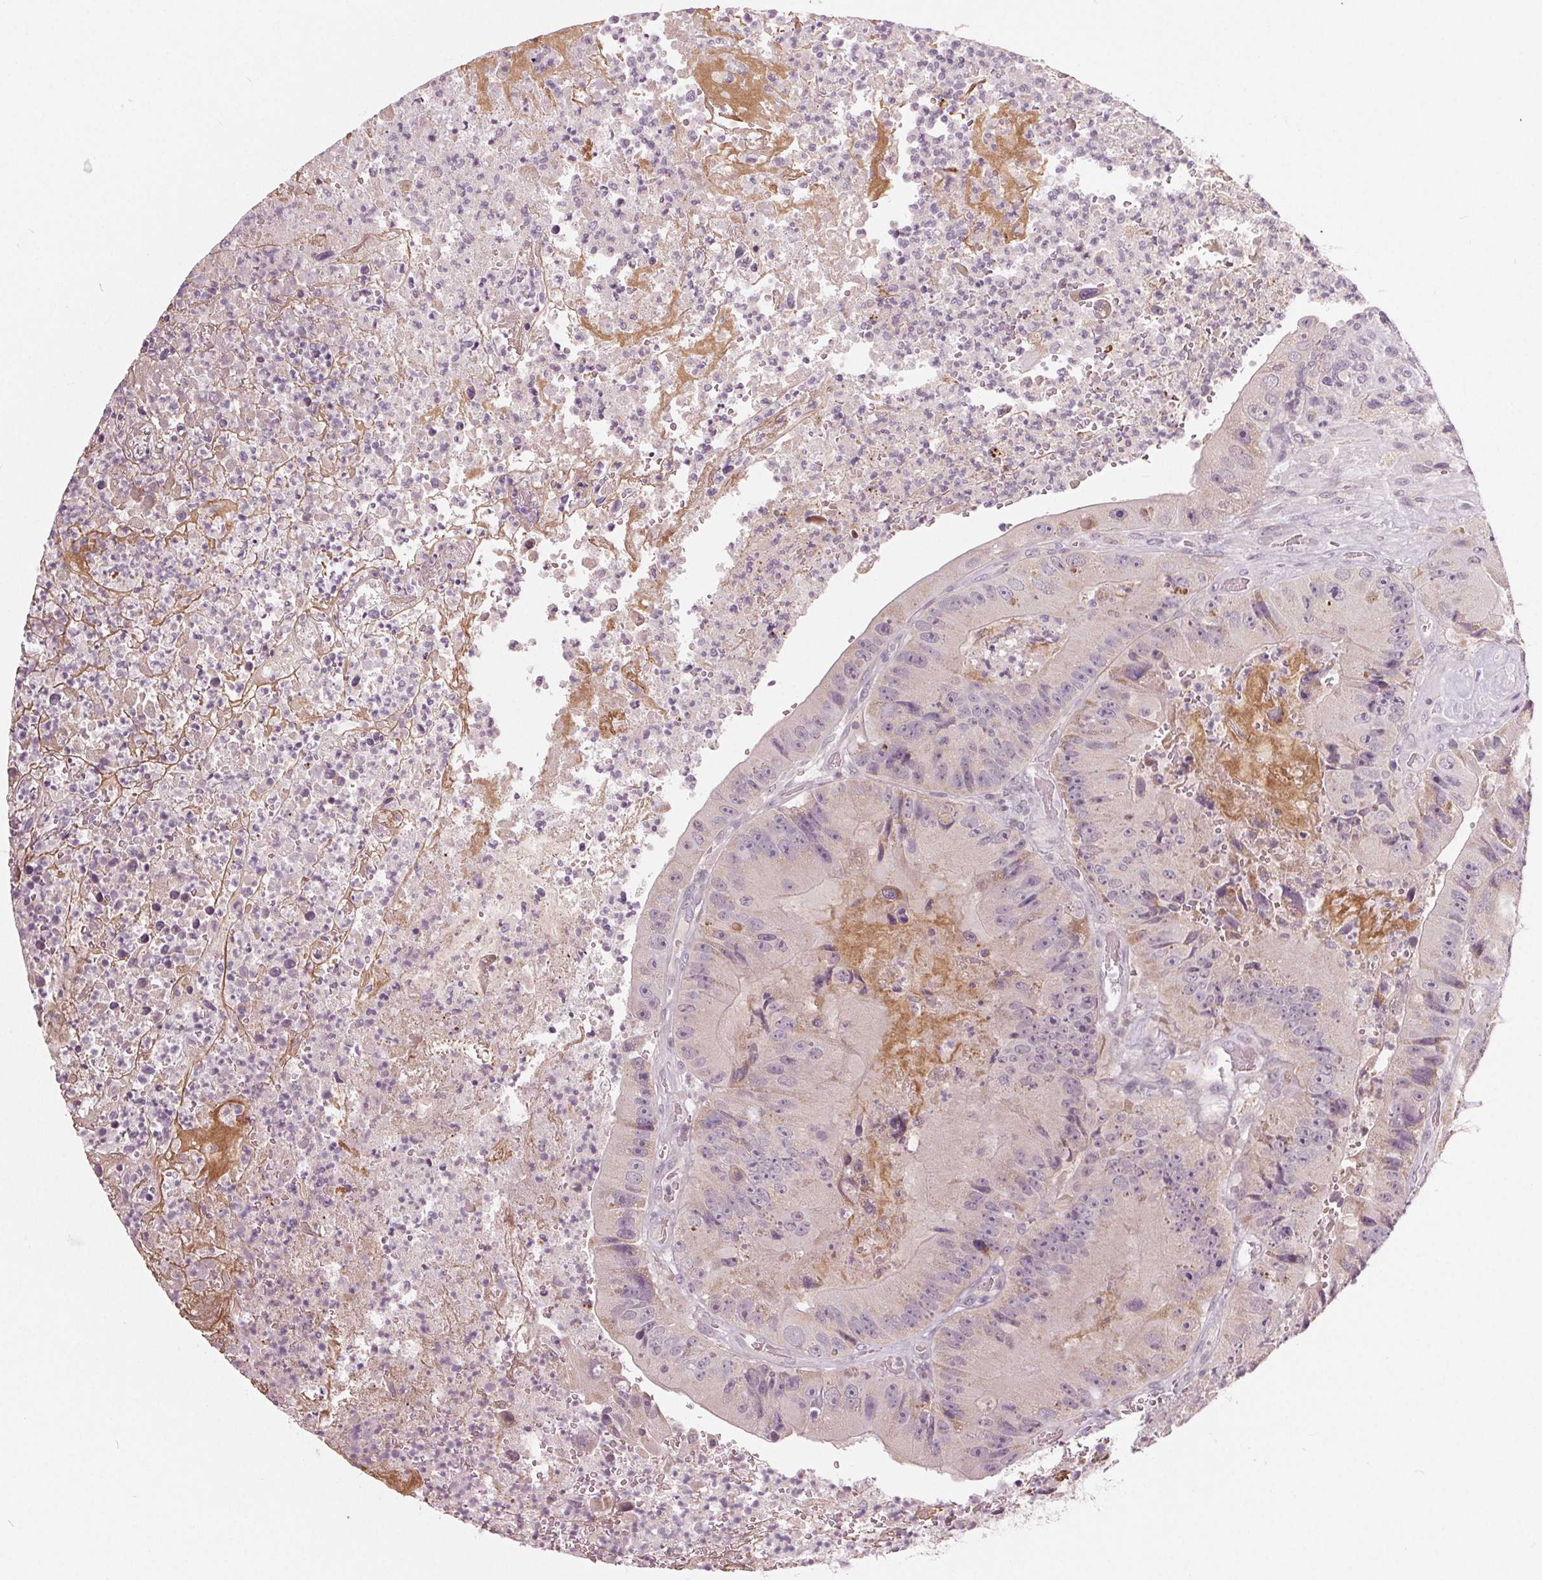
{"staining": {"intensity": "negative", "quantity": "none", "location": "none"}, "tissue": "colorectal cancer", "cell_type": "Tumor cells", "image_type": "cancer", "snomed": [{"axis": "morphology", "description": "Adenocarcinoma, NOS"}, {"axis": "topography", "description": "Colon"}], "caption": "This is a histopathology image of IHC staining of colorectal cancer, which shows no staining in tumor cells.", "gene": "ZNF605", "patient": {"sex": "female", "age": 86}}